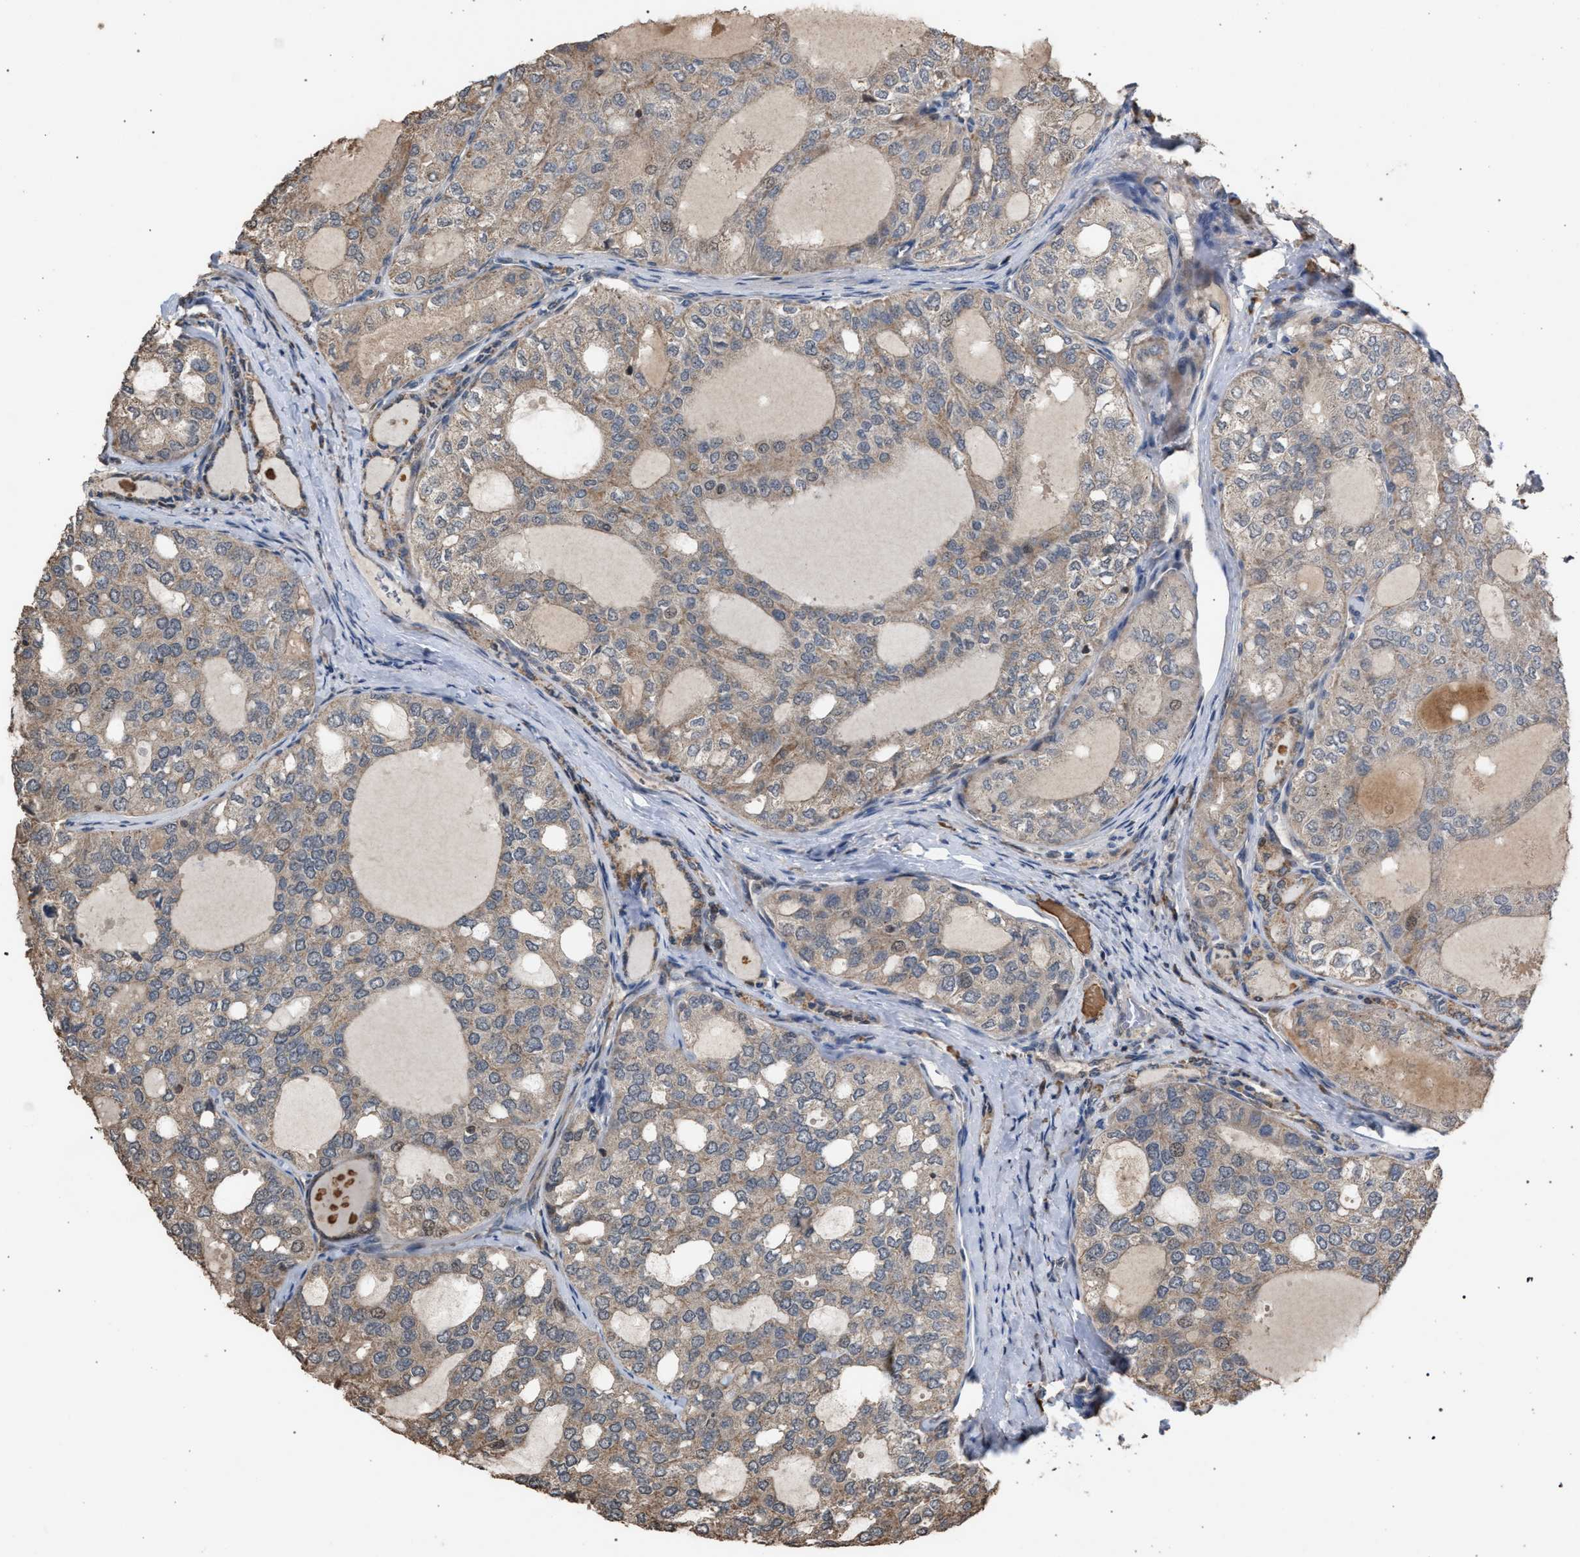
{"staining": {"intensity": "weak", "quantity": ">75%", "location": "cytoplasmic/membranous"}, "tissue": "thyroid cancer", "cell_type": "Tumor cells", "image_type": "cancer", "snomed": [{"axis": "morphology", "description": "Follicular adenoma carcinoma, NOS"}, {"axis": "topography", "description": "Thyroid gland"}], "caption": "Protein expression by immunohistochemistry shows weak cytoplasmic/membranous expression in about >75% of tumor cells in thyroid cancer. Ihc stains the protein in brown and the nuclei are stained blue.", "gene": "NAA35", "patient": {"sex": "male", "age": 75}}